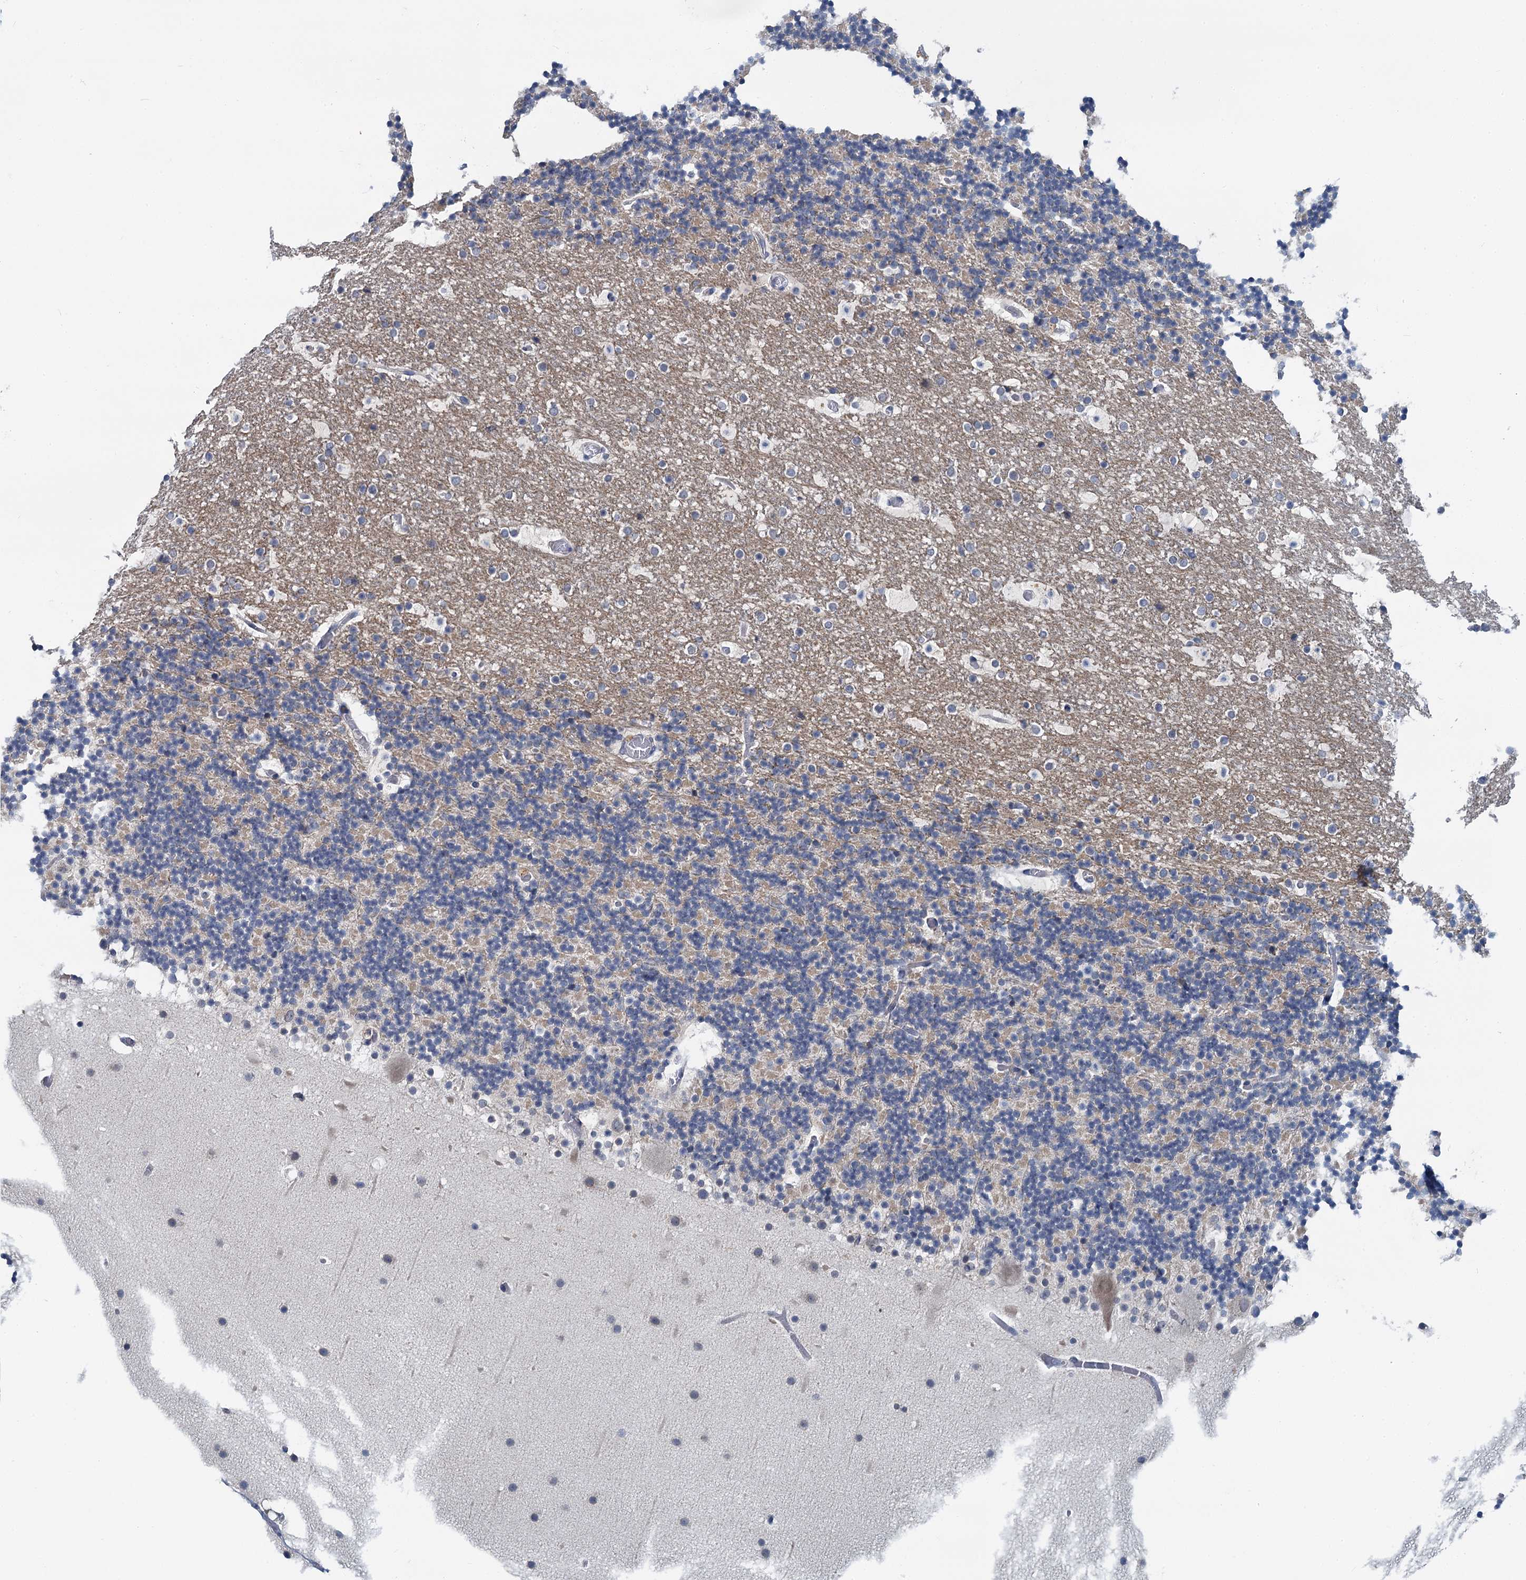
{"staining": {"intensity": "negative", "quantity": "none", "location": "none"}, "tissue": "cerebellum", "cell_type": "Cells in granular layer", "image_type": "normal", "snomed": [{"axis": "morphology", "description": "Normal tissue, NOS"}, {"axis": "topography", "description": "Cerebellum"}], "caption": "An immunohistochemistry photomicrograph of normal cerebellum is shown. There is no staining in cells in granular layer of cerebellum. (DAB IHC visualized using brightfield microscopy, high magnification).", "gene": "SPINK9", "patient": {"sex": "male", "age": 57}}